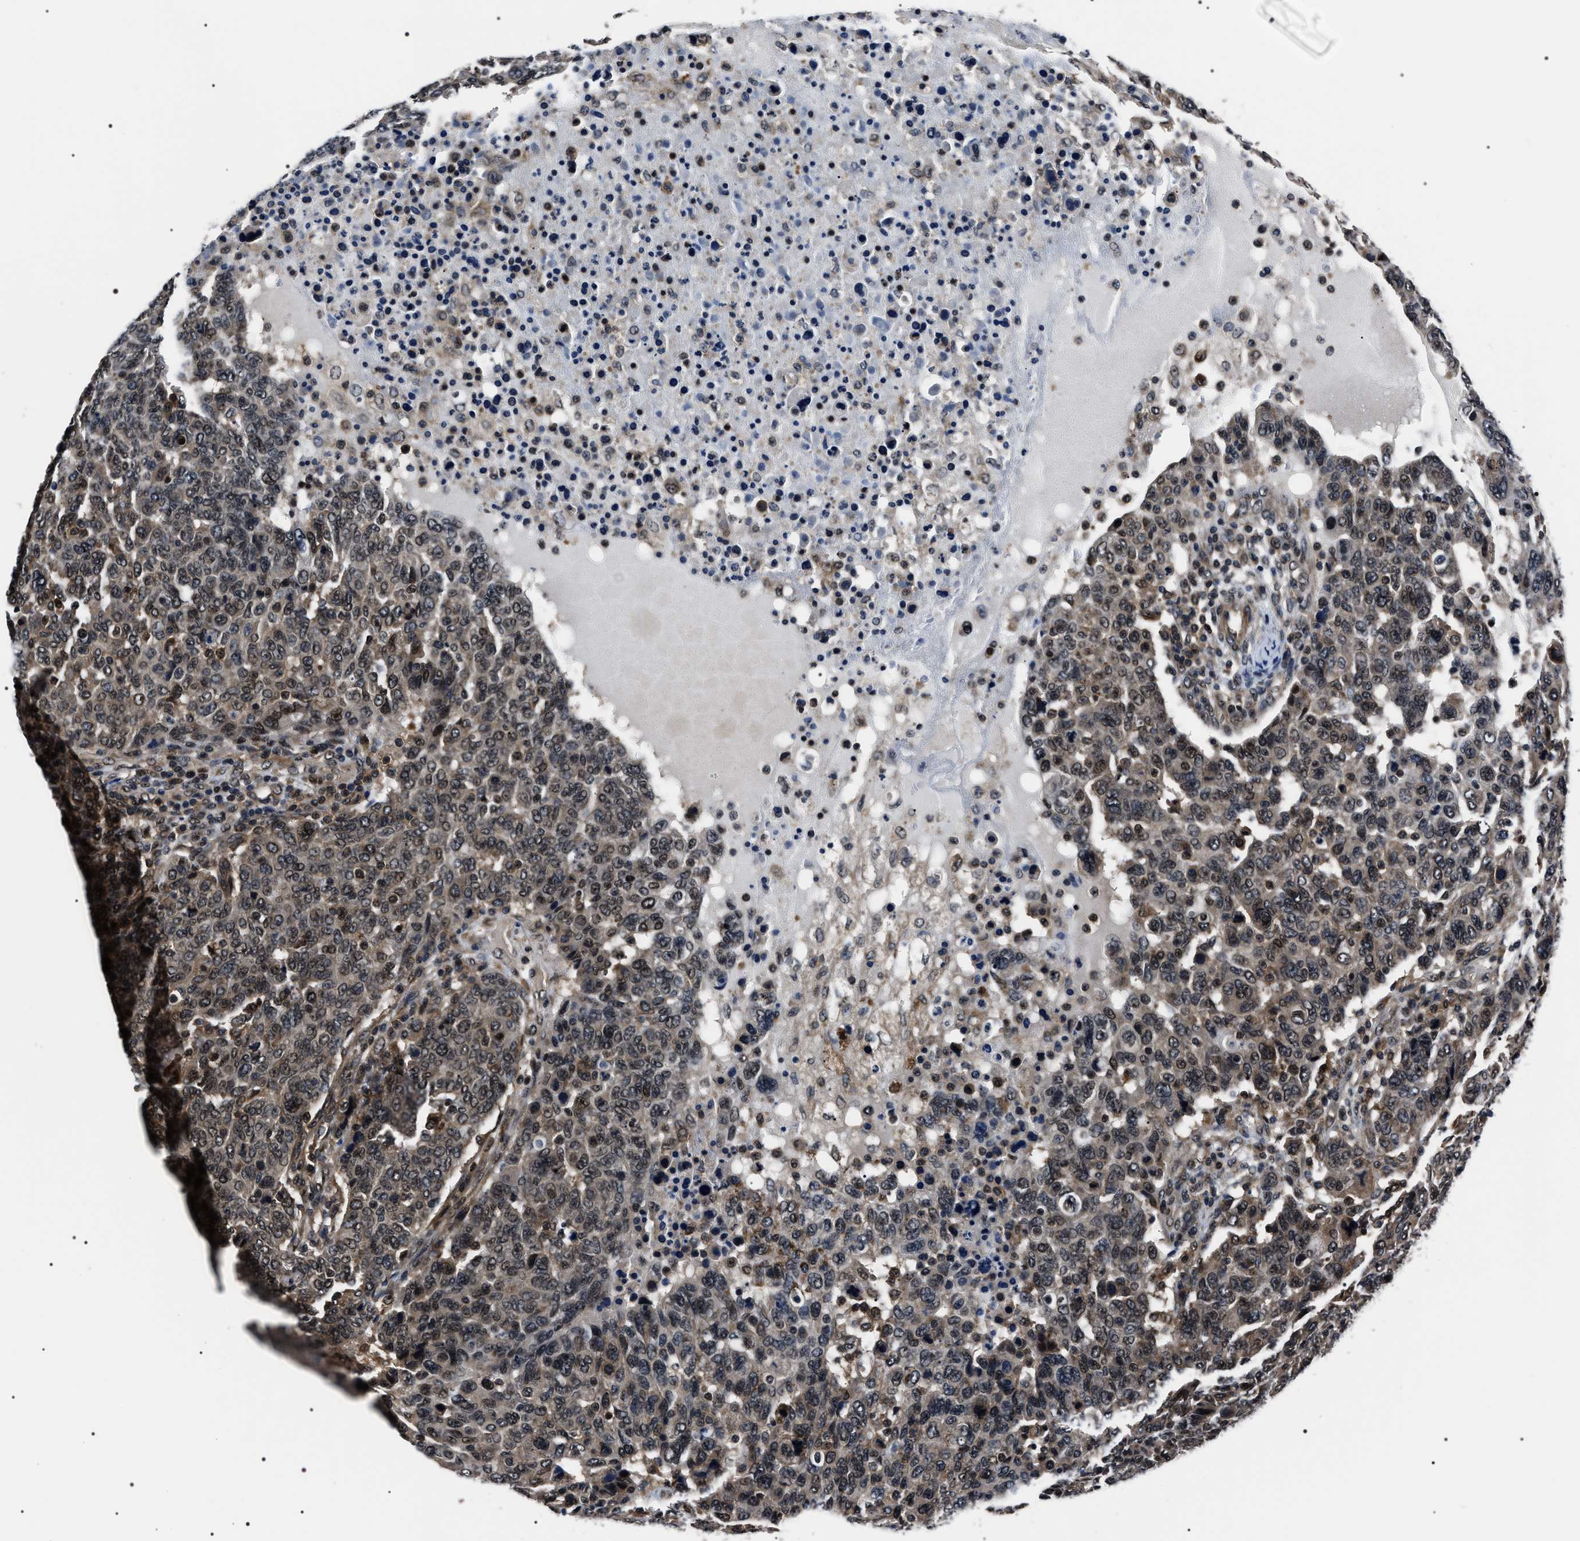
{"staining": {"intensity": "weak", "quantity": ">75%", "location": "cytoplasmic/membranous,nuclear"}, "tissue": "breast cancer", "cell_type": "Tumor cells", "image_type": "cancer", "snomed": [{"axis": "morphology", "description": "Duct carcinoma"}, {"axis": "topography", "description": "Breast"}], "caption": "Weak cytoplasmic/membranous and nuclear staining is appreciated in about >75% of tumor cells in breast invasive ductal carcinoma.", "gene": "SIPA1", "patient": {"sex": "female", "age": 37}}